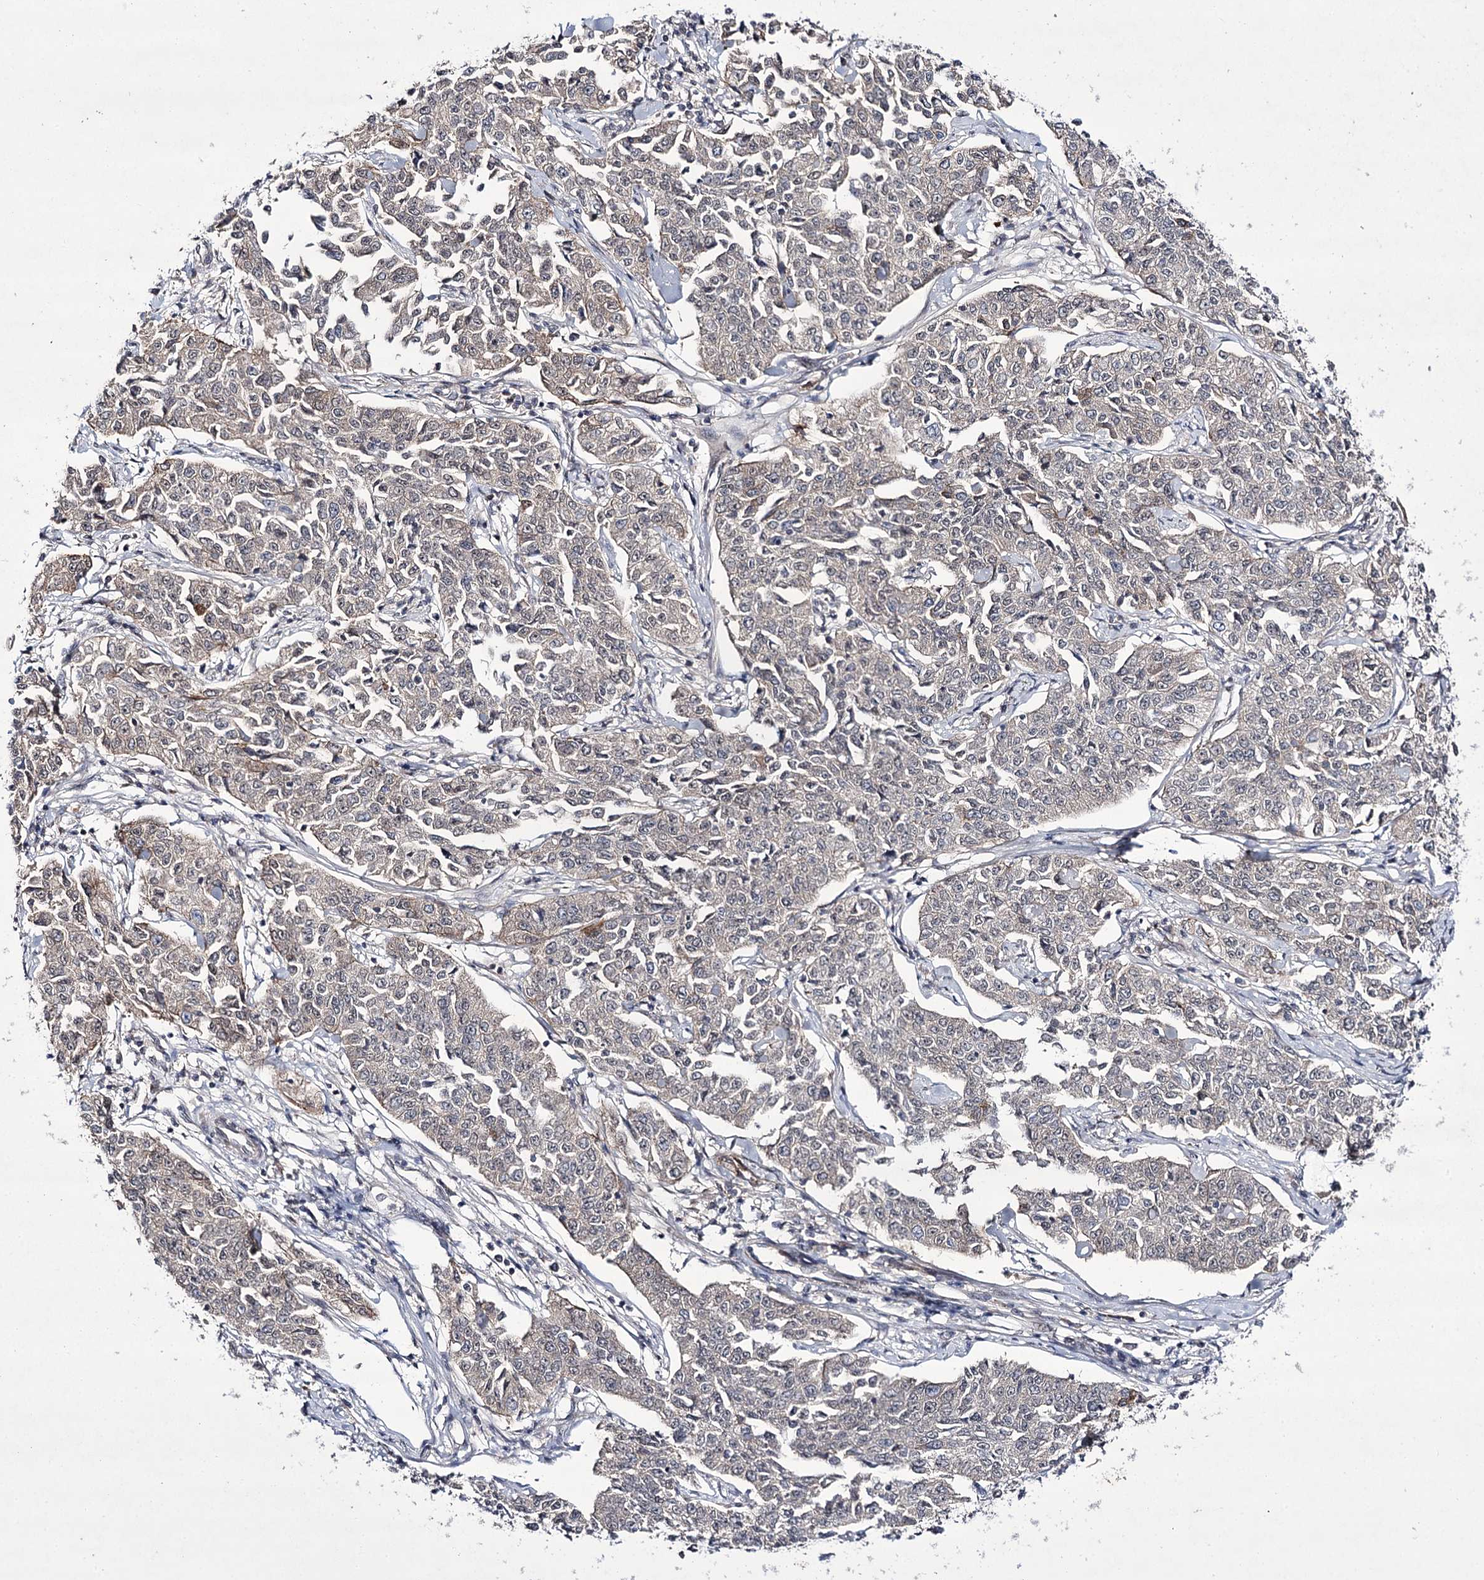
{"staining": {"intensity": "weak", "quantity": "<25%", "location": "cytoplasmic/membranous"}, "tissue": "cervical cancer", "cell_type": "Tumor cells", "image_type": "cancer", "snomed": [{"axis": "morphology", "description": "Squamous cell carcinoma, NOS"}, {"axis": "topography", "description": "Cervix"}], "caption": "Immunohistochemistry of cervical cancer shows no expression in tumor cells.", "gene": "HOXC11", "patient": {"sex": "female", "age": 35}}